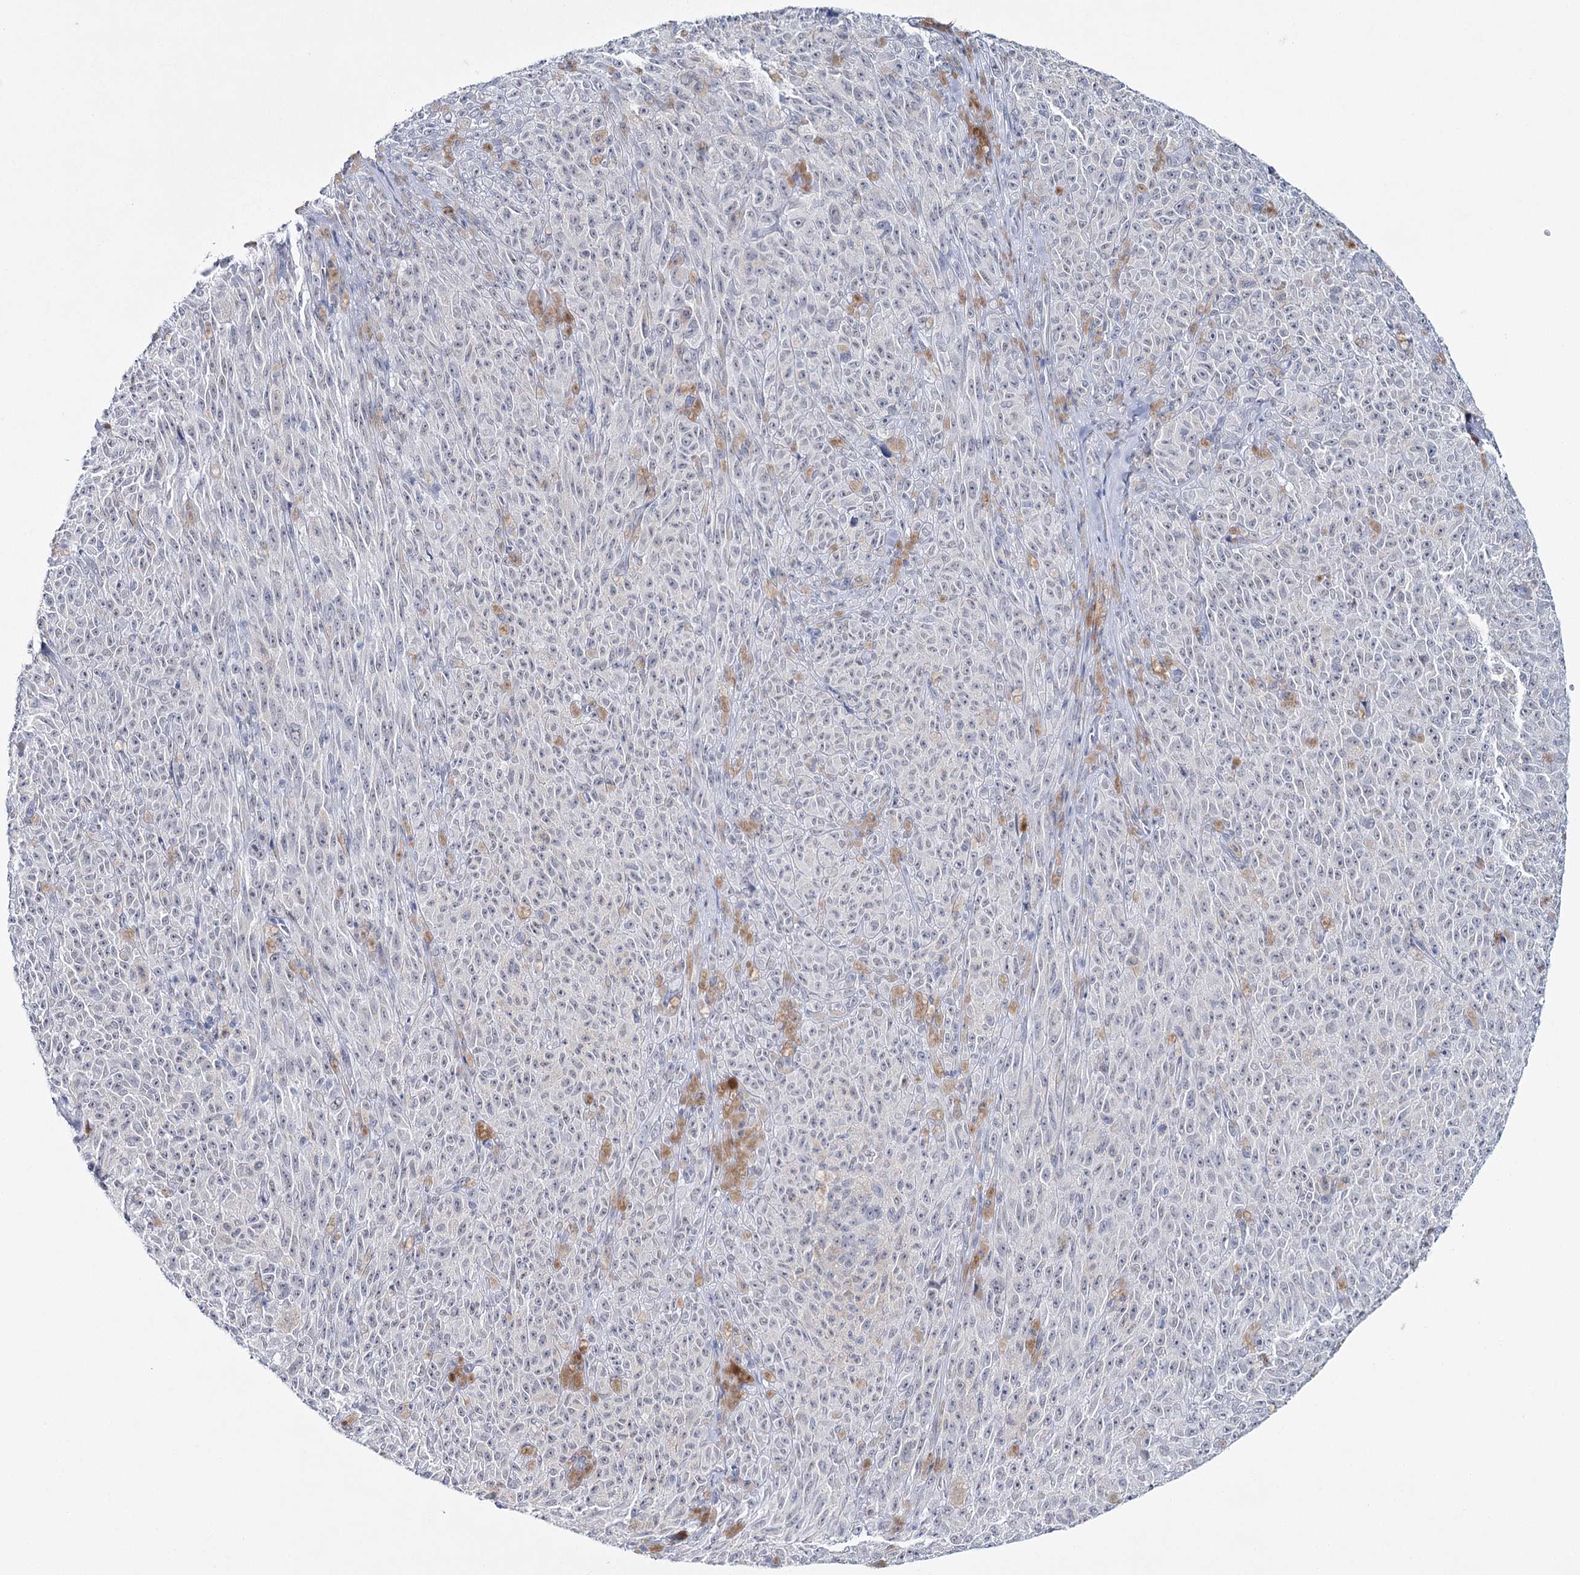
{"staining": {"intensity": "negative", "quantity": "none", "location": "none"}, "tissue": "melanoma", "cell_type": "Tumor cells", "image_type": "cancer", "snomed": [{"axis": "morphology", "description": "Malignant melanoma, NOS"}, {"axis": "topography", "description": "Skin"}], "caption": "DAB (3,3'-diaminobenzidine) immunohistochemical staining of malignant melanoma demonstrates no significant expression in tumor cells.", "gene": "ZC3H8", "patient": {"sex": "female", "age": 82}}